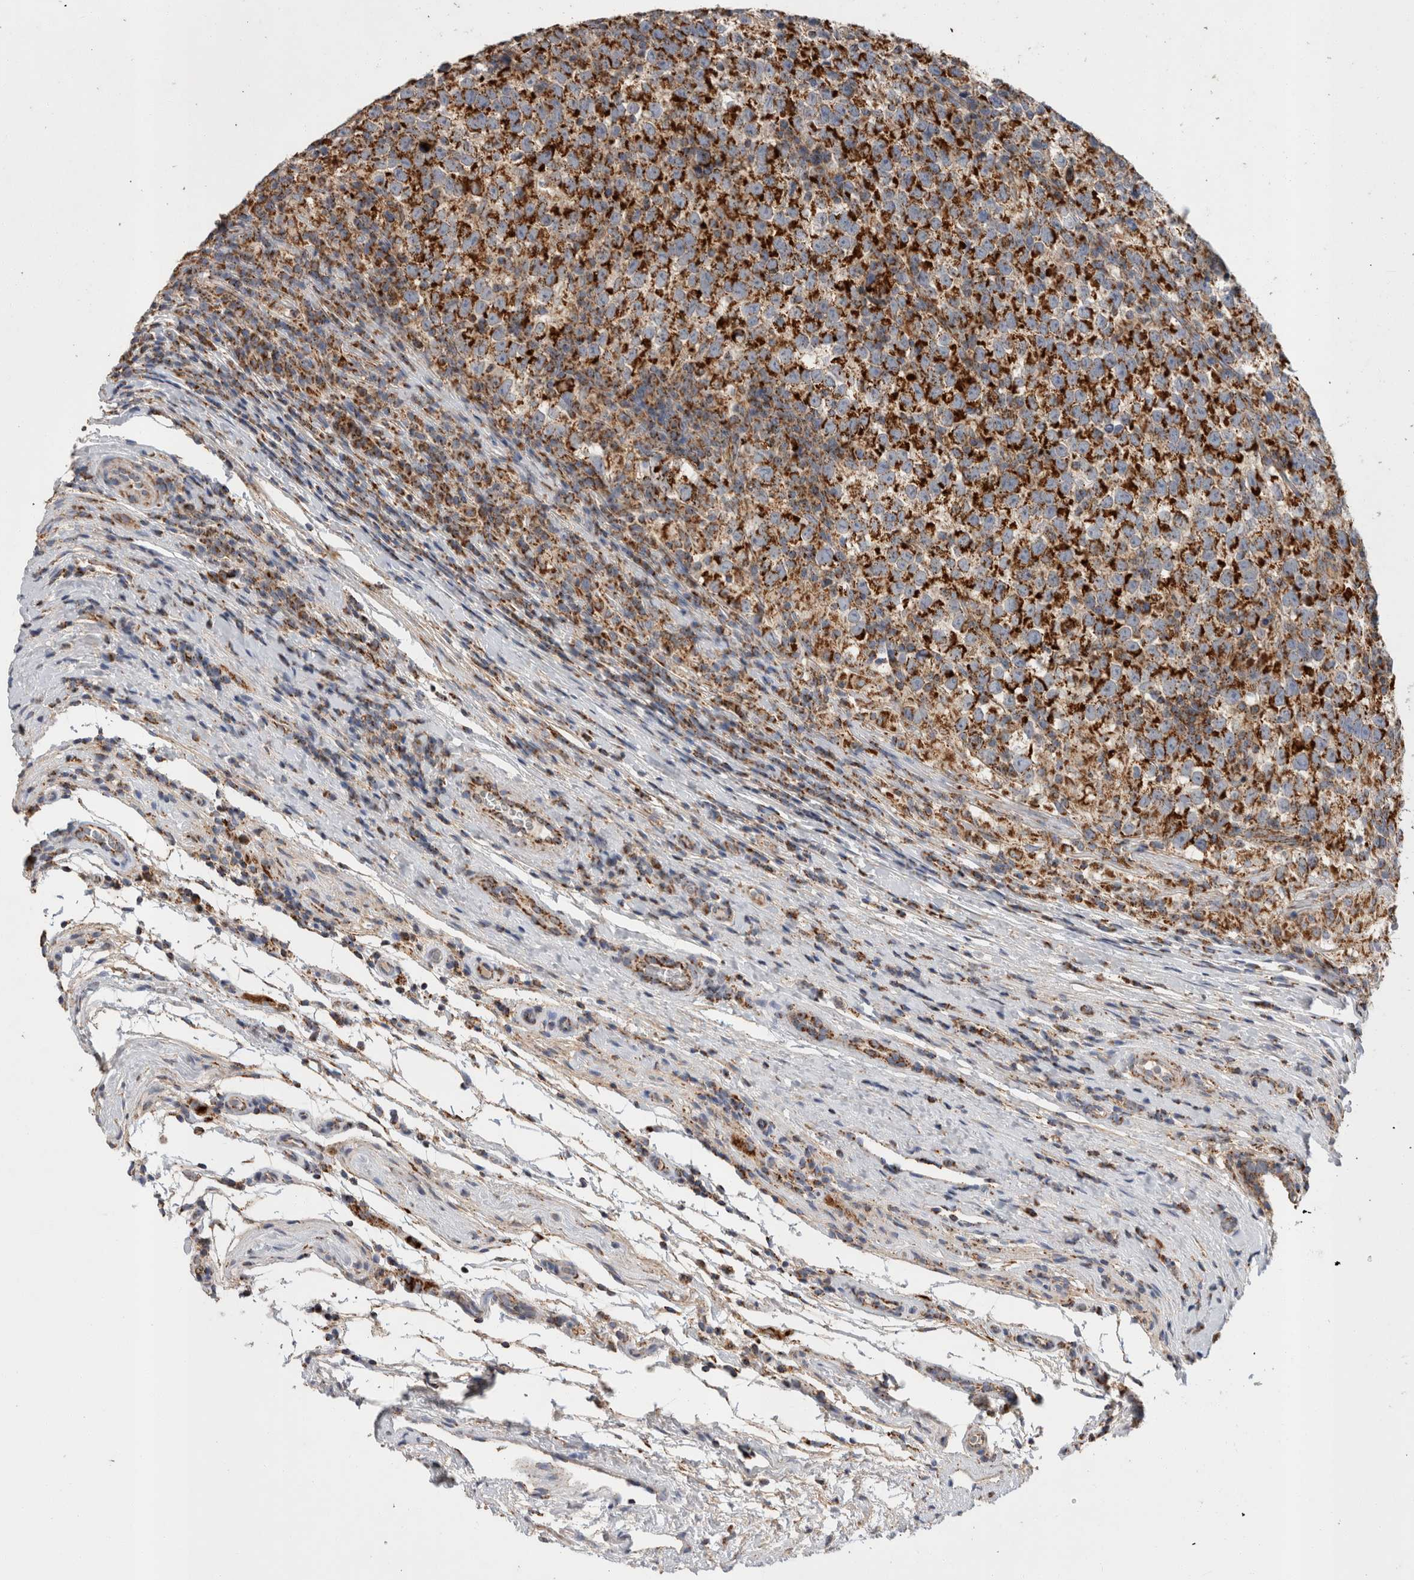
{"staining": {"intensity": "strong", "quantity": ">75%", "location": "cytoplasmic/membranous"}, "tissue": "testis cancer", "cell_type": "Tumor cells", "image_type": "cancer", "snomed": [{"axis": "morphology", "description": "Normal tissue, NOS"}, {"axis": "morphology", "description": "Seminoma, NOS"}, {"axis": "topography", "description": "Testis"}], "caption": "A high amount of strong cytoplasmic/membranous positivity is appreciated in about >75% of tumor cells in seminoma (testis) tissue.", "gene": "IARS2", "patient": {"sex": "male", "age": 43}}